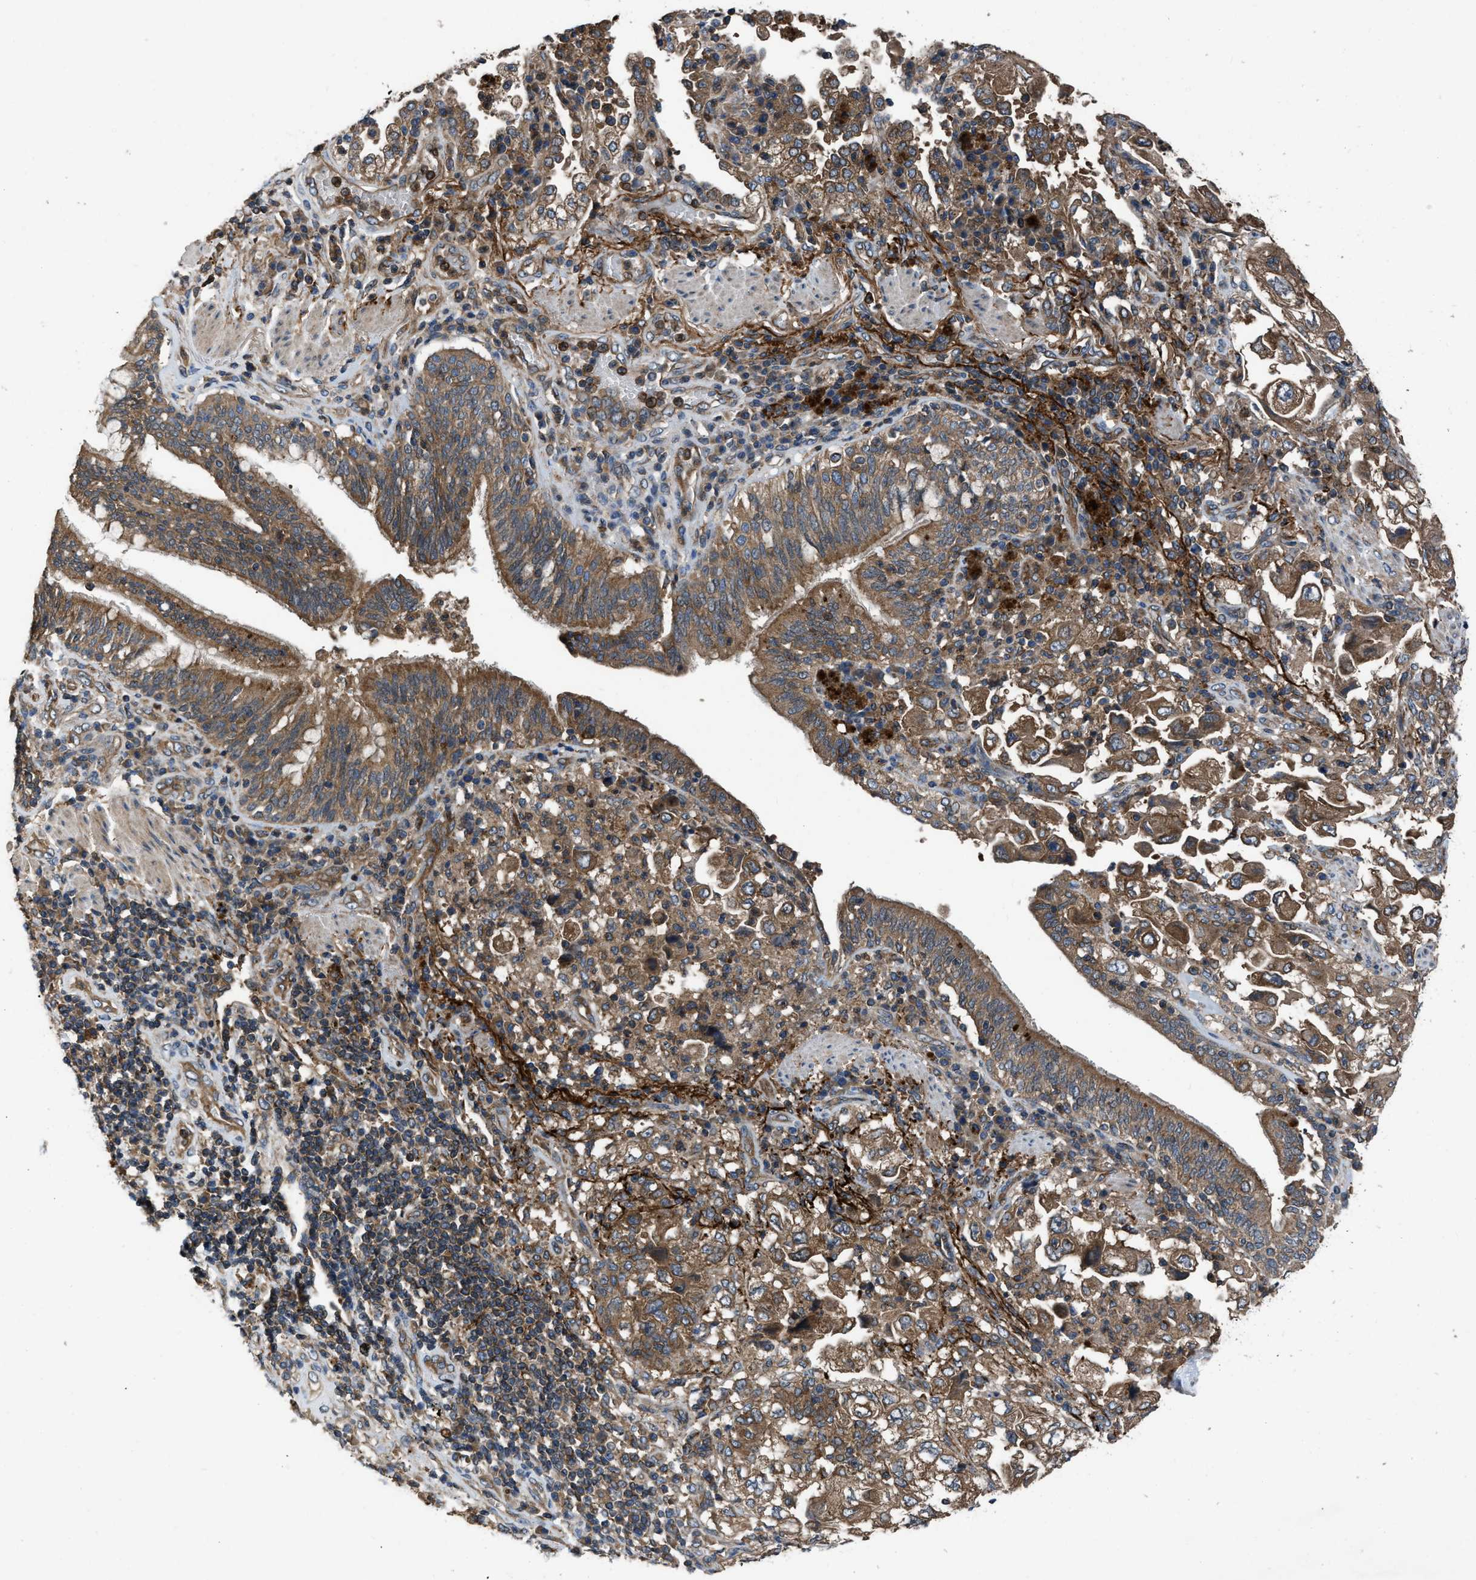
{"staining": {"intensity": "moderate", "quantity": ">75%", "location": "cytoplasmic/membranous"}, "tissue": "lung cancer", "cell_type": "Tumor cells", "image_type": "cancer", "snomed": [{"axis": "morphology", "description": "Adenocarcinoma, NOS"}, {"axis": "topography", "description": "Lung"}], "caption": "Protein staining of lung cancer (adenocarcinoma) tissue displays moderate cytoplasmic/membranous positivity in approximately >75% of tumor cells.", "gene": "USP25", "patient": {"sex": "male", "age": 64}}